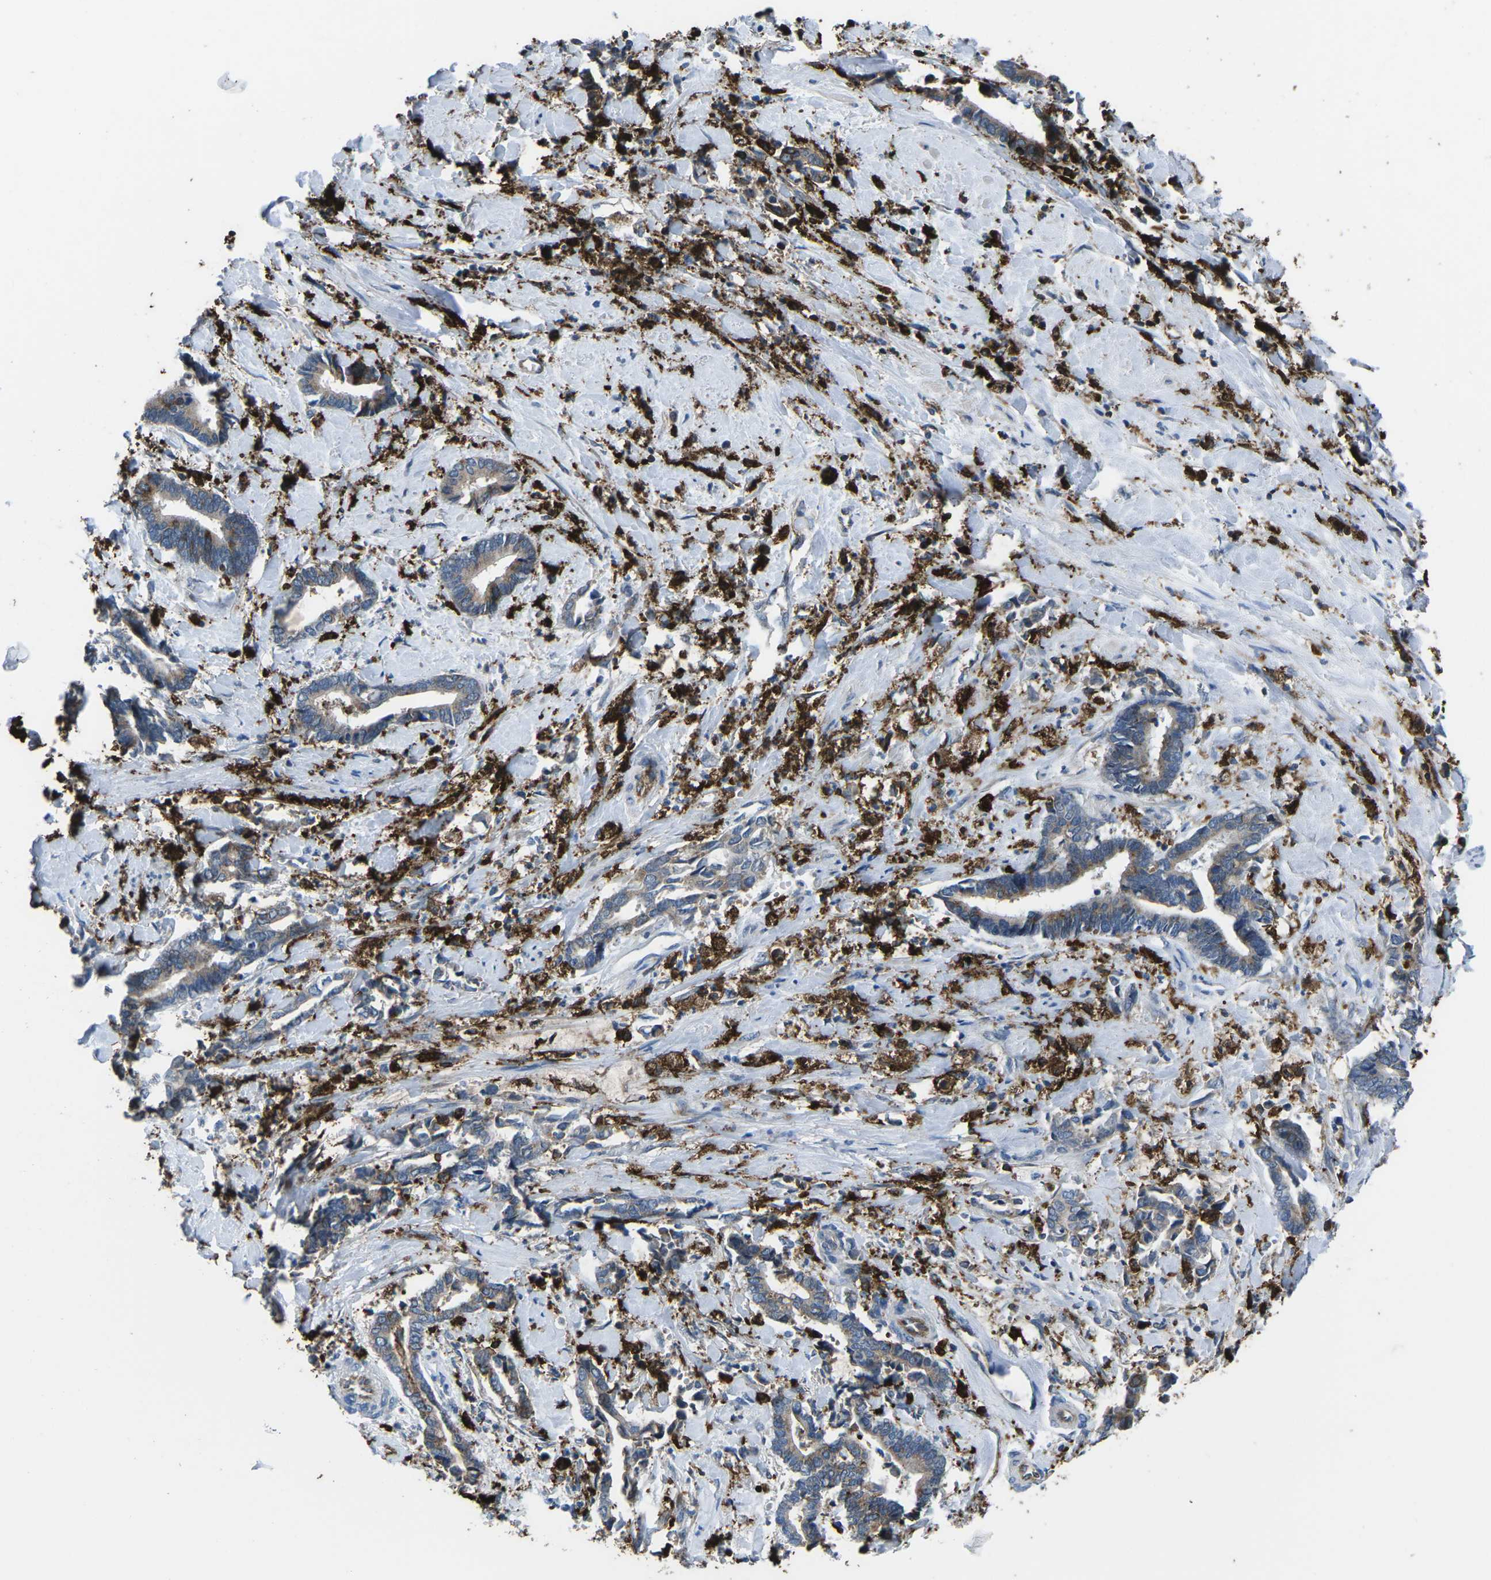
{"staining": {"intensity": "strong", "quantity": ">75%", "location": "cytoplasmic/membranous"}, "tissue": "cervical cancer", "cell_type": "Tumor cells", "image_type": "cancer", "snomed": [{"axis": "morphology", "description": "Adenocarcinoma, NOS"}, {"axis": "topography", "description": "Cervix"}], "caption": "Immunohistochemical staining of cervical cancer (adenocarcinoma) shows high levels of strong cytoplasmic/membranous staining in approximately >75% of tumor cells.", "gene": "PTPN1", "patient": {"sex": "female", "age": 44}}